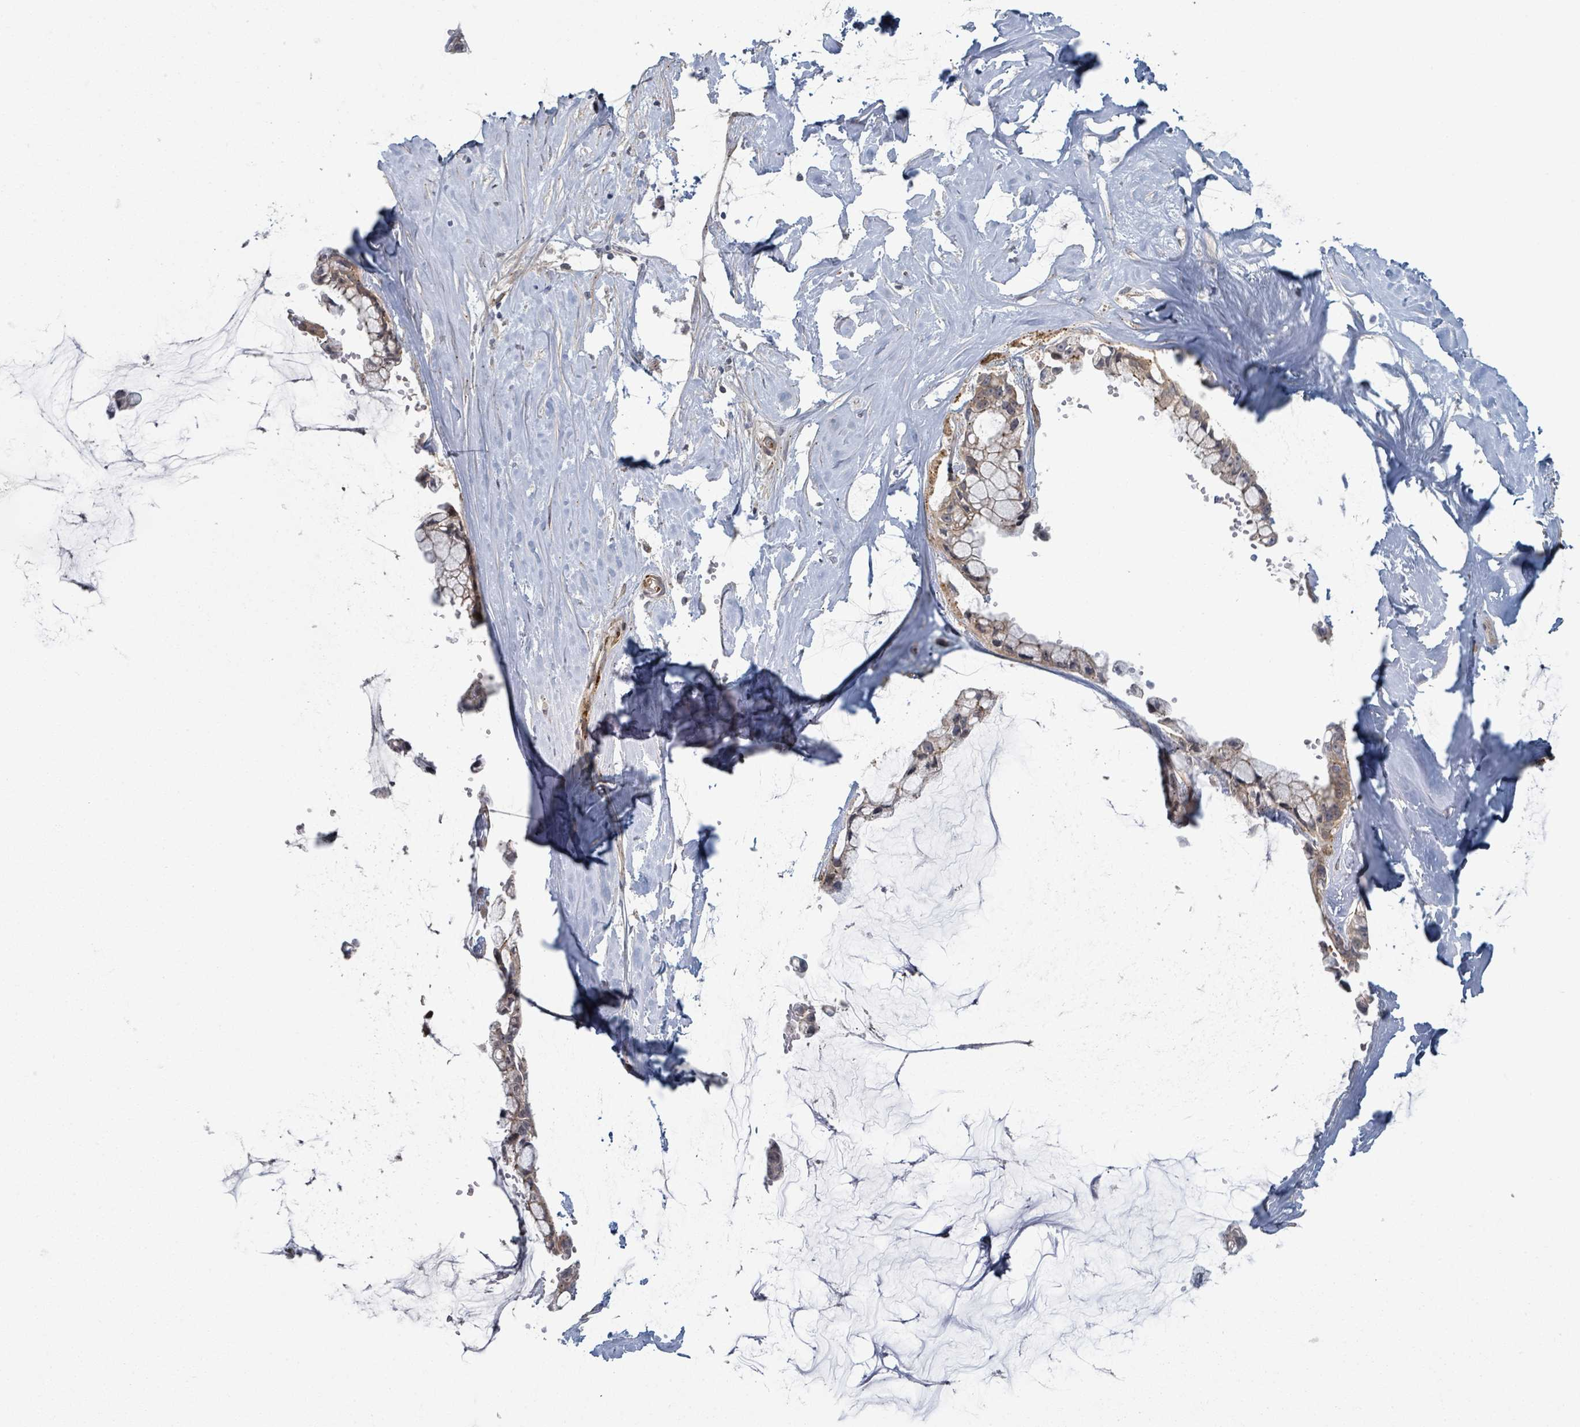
{"staining": {"intensity": "weak", "quantity": "25%-75%", "location": "cytoplasmic/membranous"}, "tissue": "ovarian cancer", "cell_type": "Tumor cells", "image_type": "cancer", "snomed": [{"axis": "morphology", "description": "Cystadenocarcinoma, mucinous, NOS"}, {"axis": "topography", "description": "Ovary"}], "caption": "A brown stain labels weak cytoplasmic/membranous positivity of a protein in human ovarian cancer (mucinous cystadenocarcinoma) tumor cells.", "gene": "COL5A3", "patient": {"sex": "female", "age": 39}}